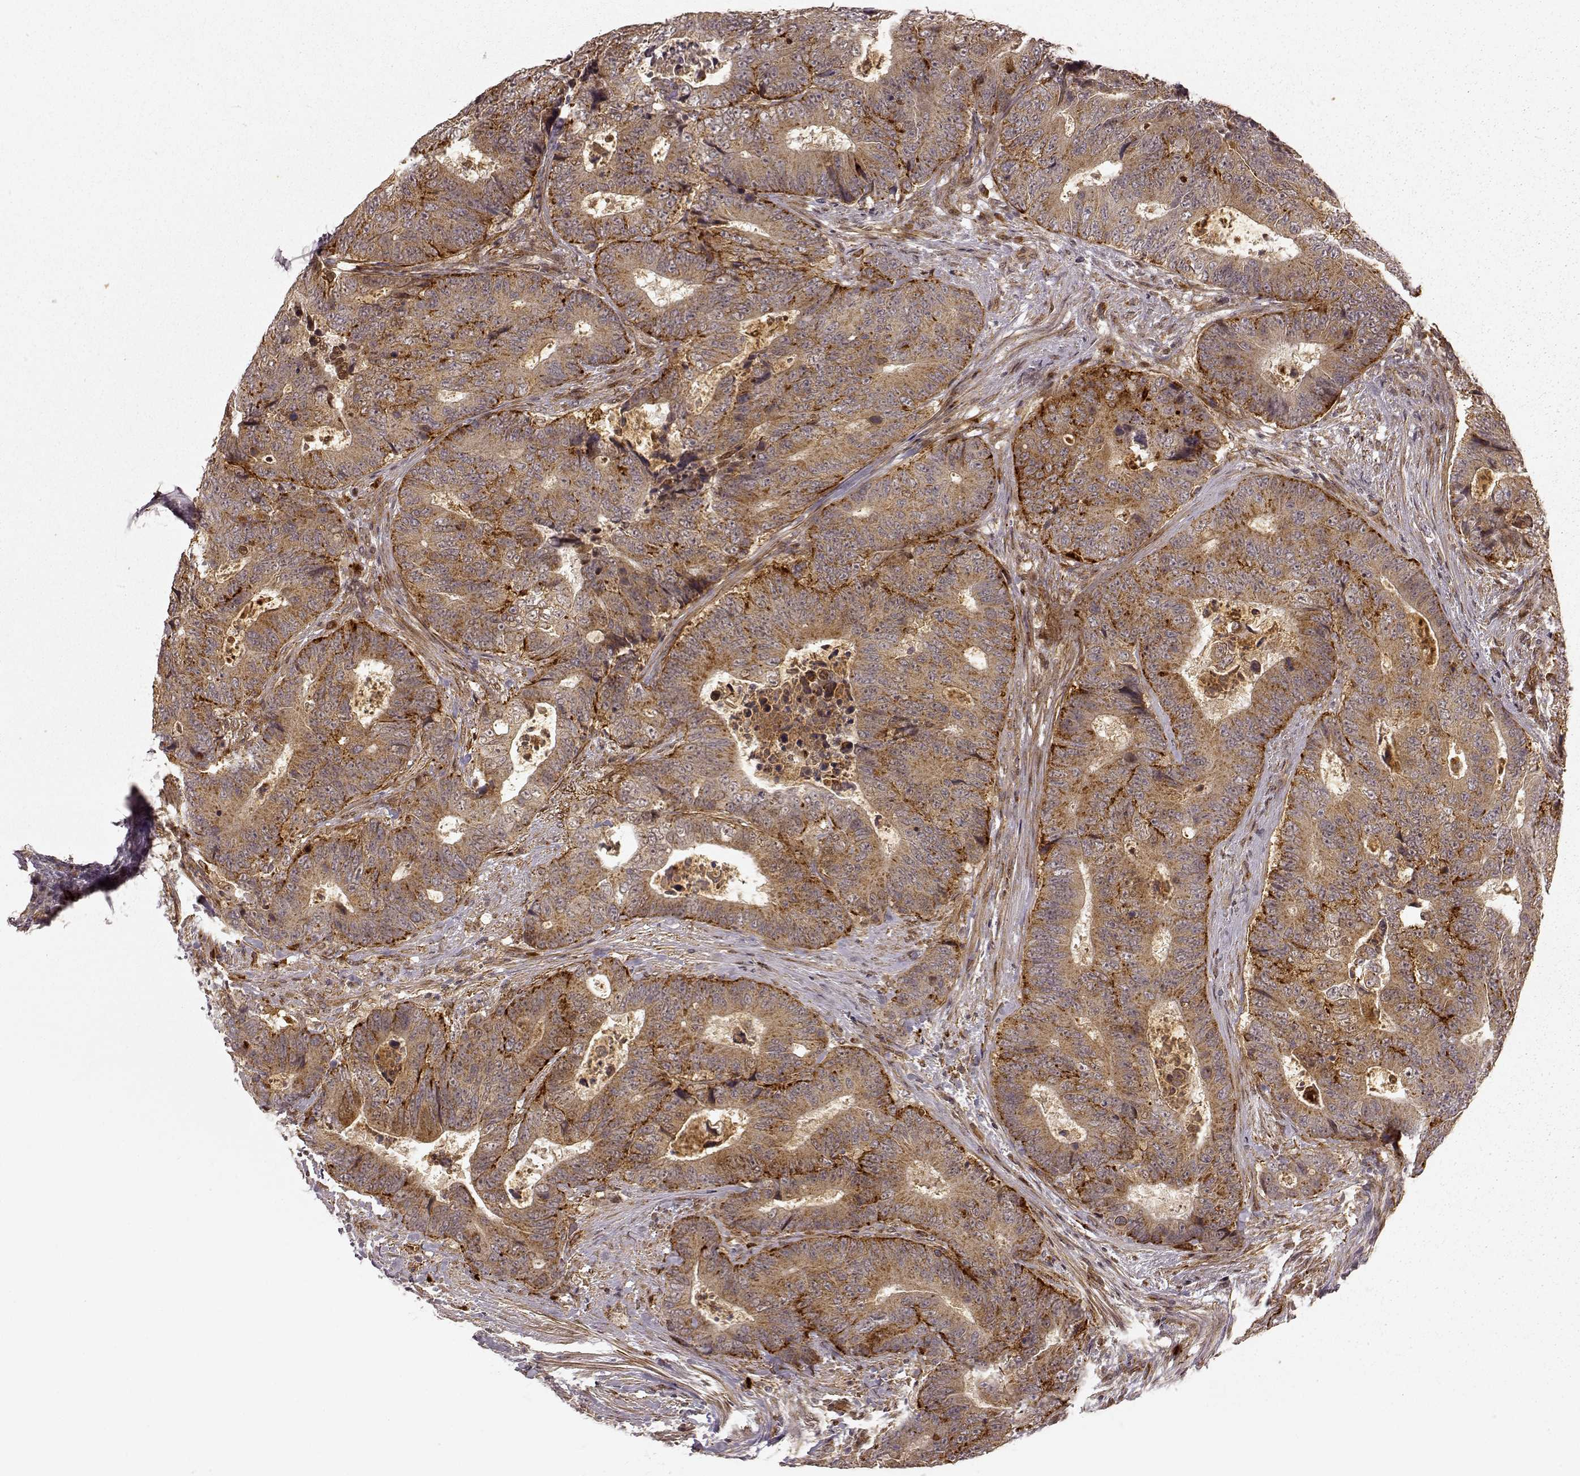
{"staining": {"intensity": "moderate", "quantity": ">75%", "location": "cytoplasmic/membranous"}, "tissue": "colorectal cancer", "cell_type": "Tumor cells", "image_type": "cancer", "snomed": [{"axis": "morphology", "description": "Adenocarcinoma, NOS"}, {"axis": "topography", "description": "Colon"}], "caption": "Immunohistochemistry (IHC) (DAB (3,3'-diaminobenzidine)) staining of human adenocarcinoma (colorectal) demonstrates moderate cytoplasmic/membranous protein expression in approximately >75% of tumor cells. The staining was performed using DAB, with brown indicating positive protein expression. Nuclei are stained blue with hematoxylin.", "gene": "SLC12A9", "patient": {"sex": "female", "age": 48}}